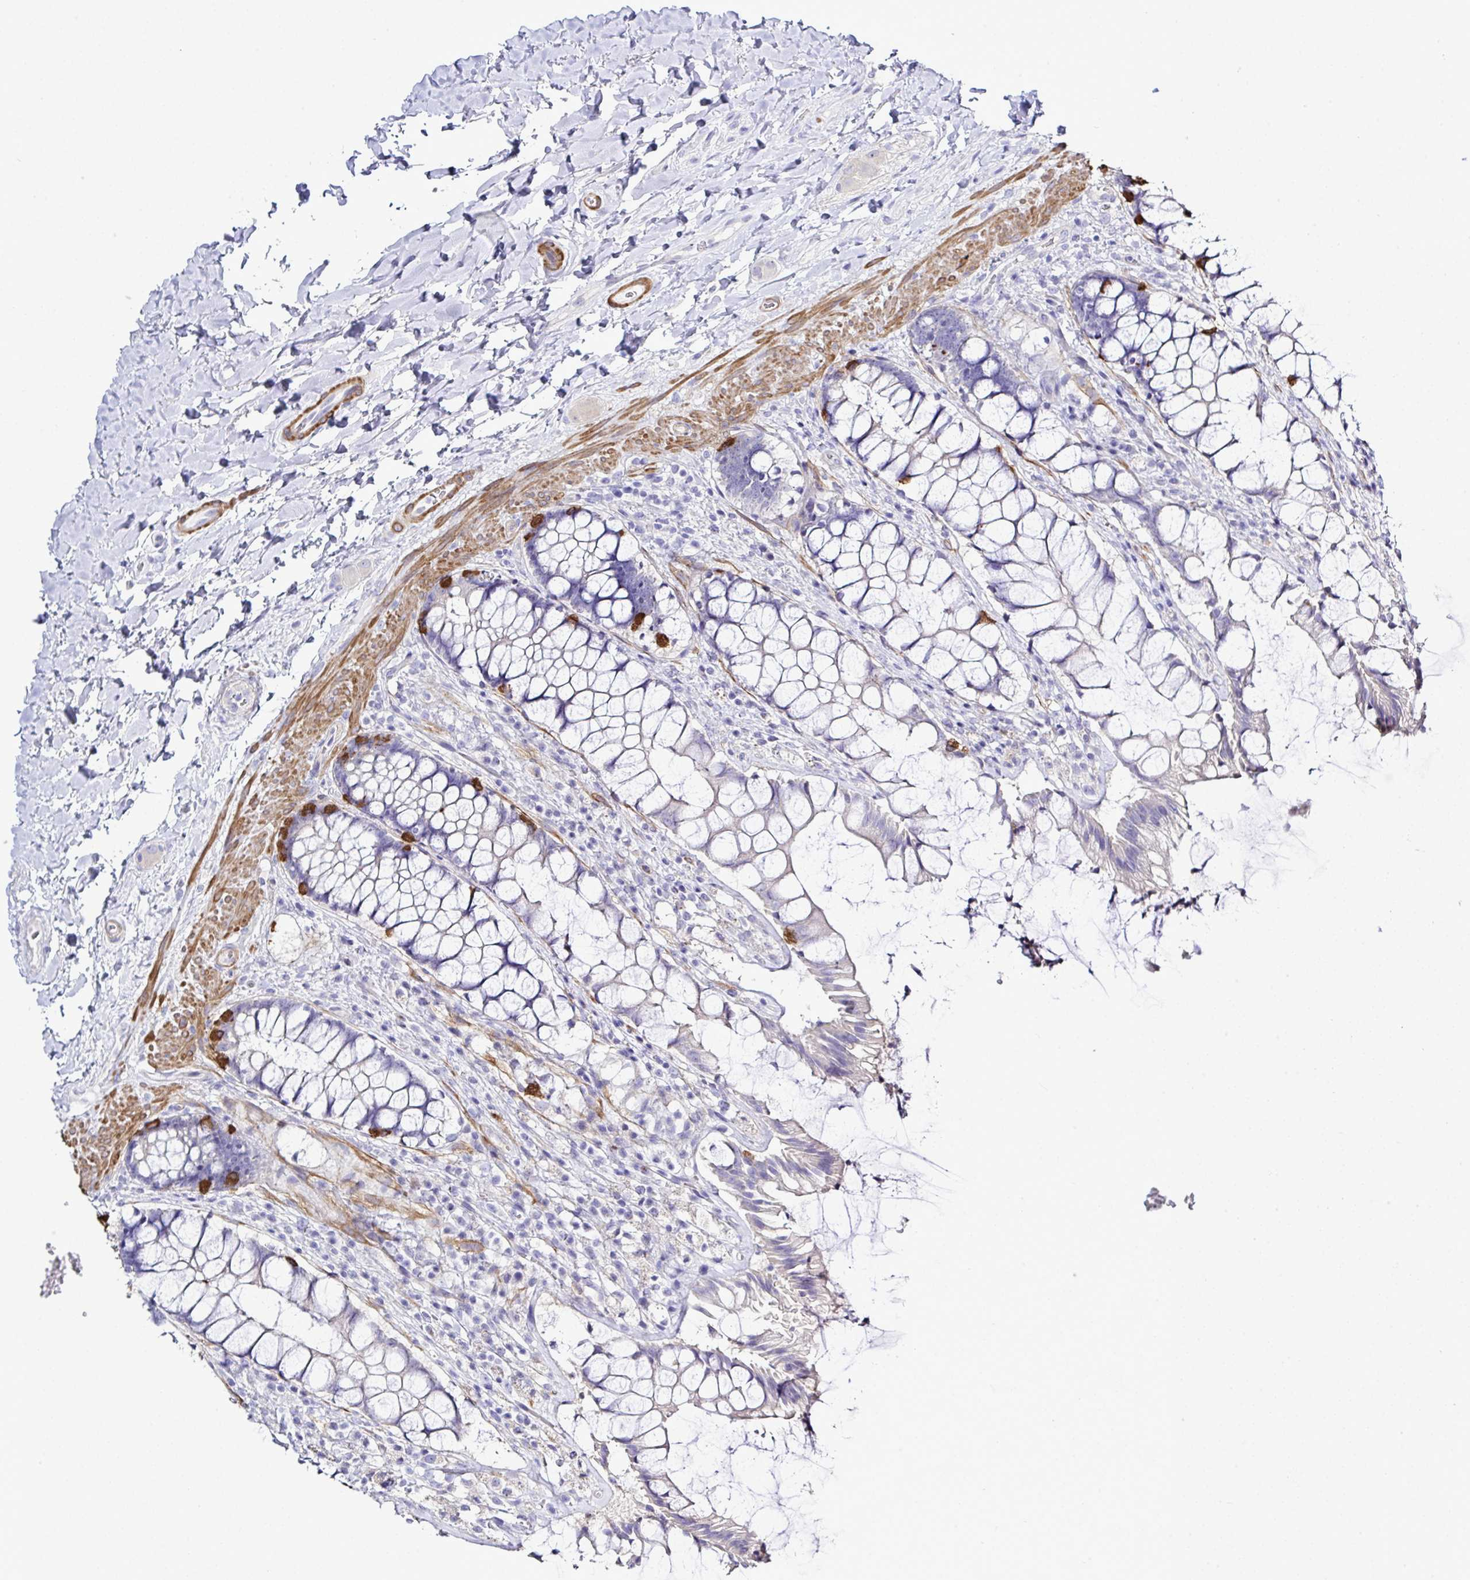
{"staining": {"intensity": "strong", "quantity": "<25%", "location": "cytoplasmic/membranous"}, "tissue": "rectum", "cell_type": "Glandular cells", "image_type": "normal", "snomed": [{"axis": "morphology", "description": "Normal tissue, NOS"}, {"axis": "topography", "description": "Rectum"}], "caption": "DAB (3,3'-diaminobenzidine) immunohistochemical staining of benign human rectum displays strong cytoplasmic/membranous protein positivity in approximately <25% of glandular cells.", "gene": "MED11", "patient": {"sex": "female", "age": 58}}